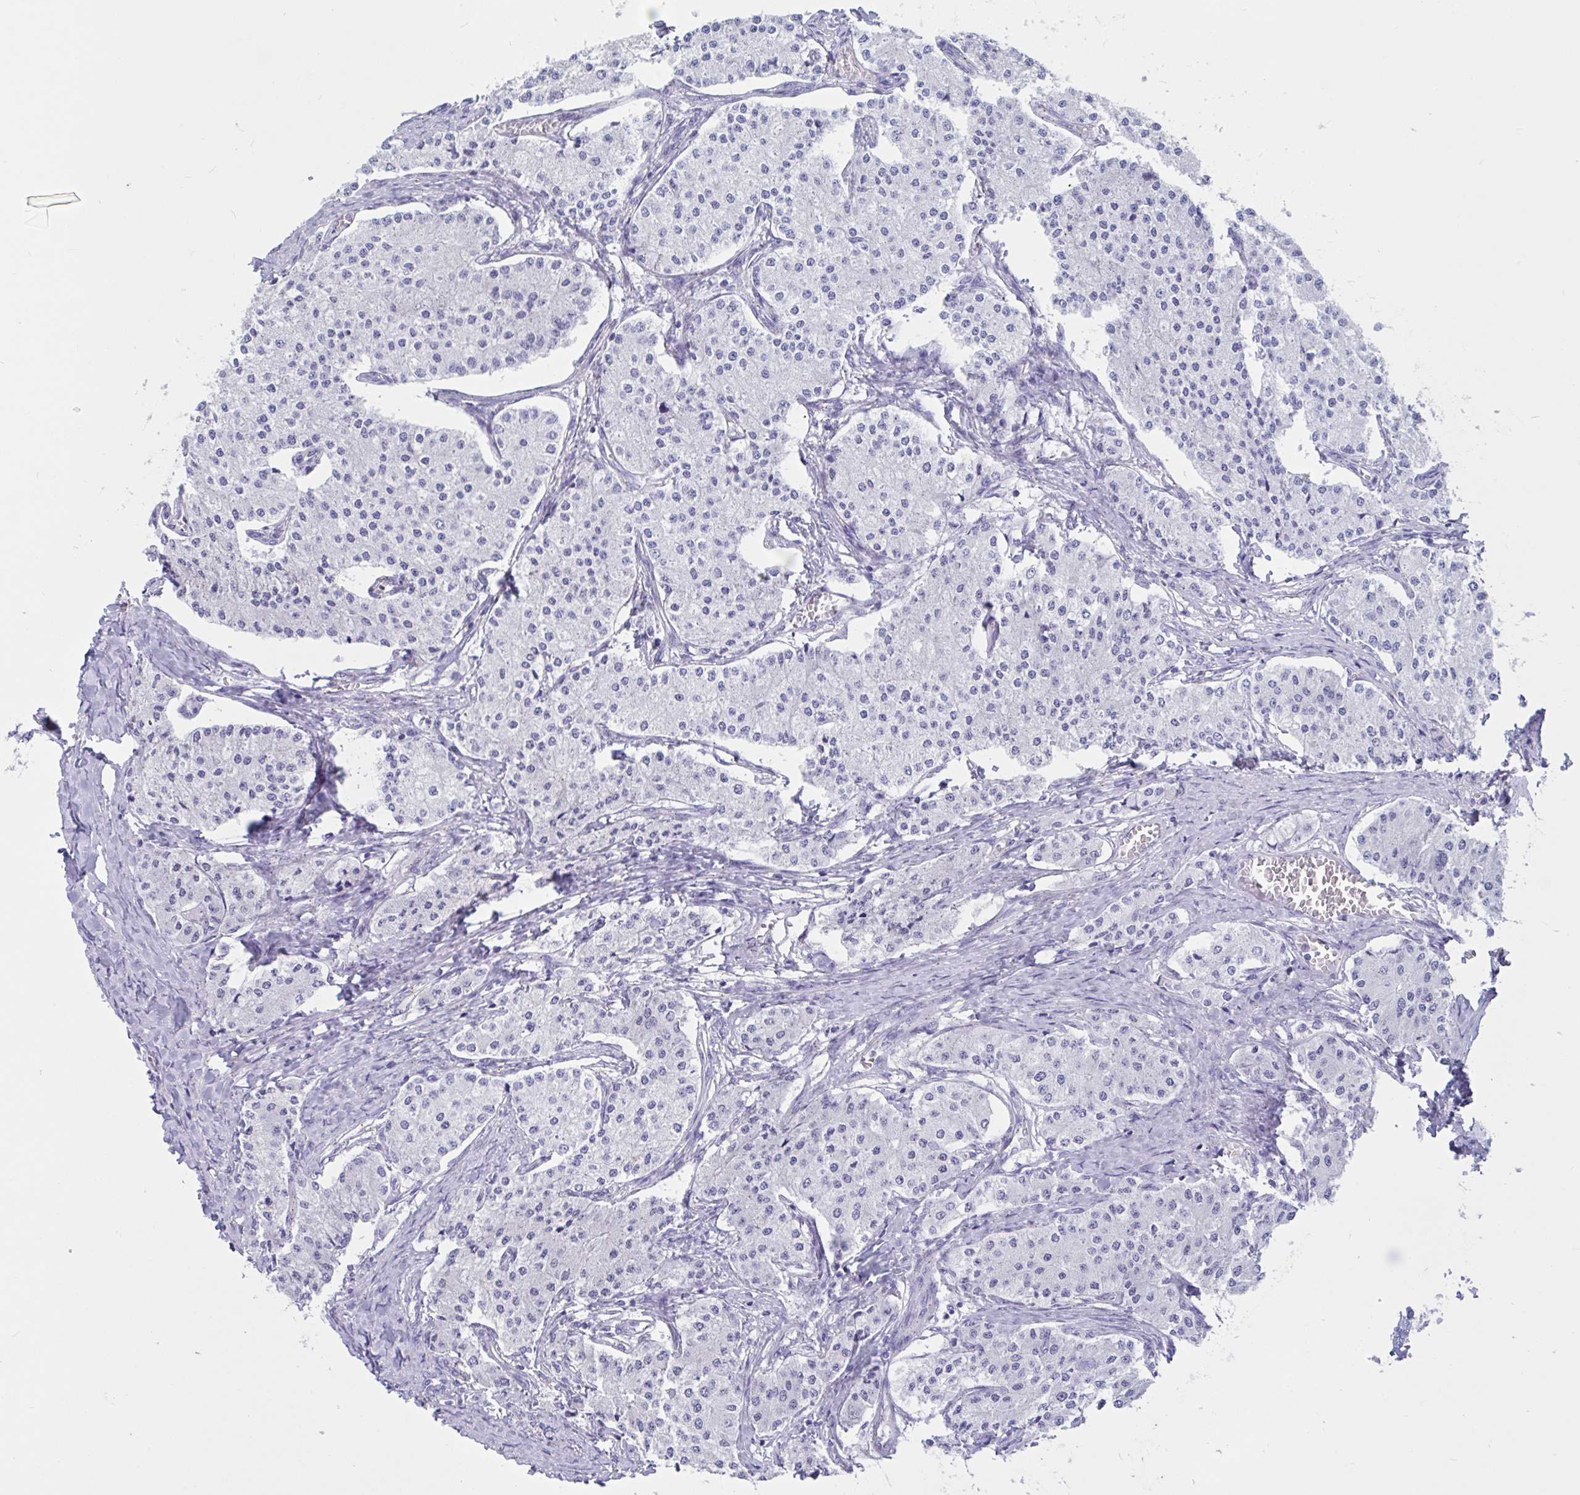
{"staining": {"intensity": "negative", "quantity": "none", "location": "none"}, "tissue": "carcinoid", "cell_type": "Tumor cells", "image_type": "cancer", "snomed": [{"axis": "morphology", "description": "Carcinoid, malignant, NOS"}, {"axis": "topography", "description": "Colon"}], "caption": "Tumor cells are negative for protein expression in human carcinoid (malignant).", "gene": "RNASE3", "patient": {"sex": "female", "age": 52}}